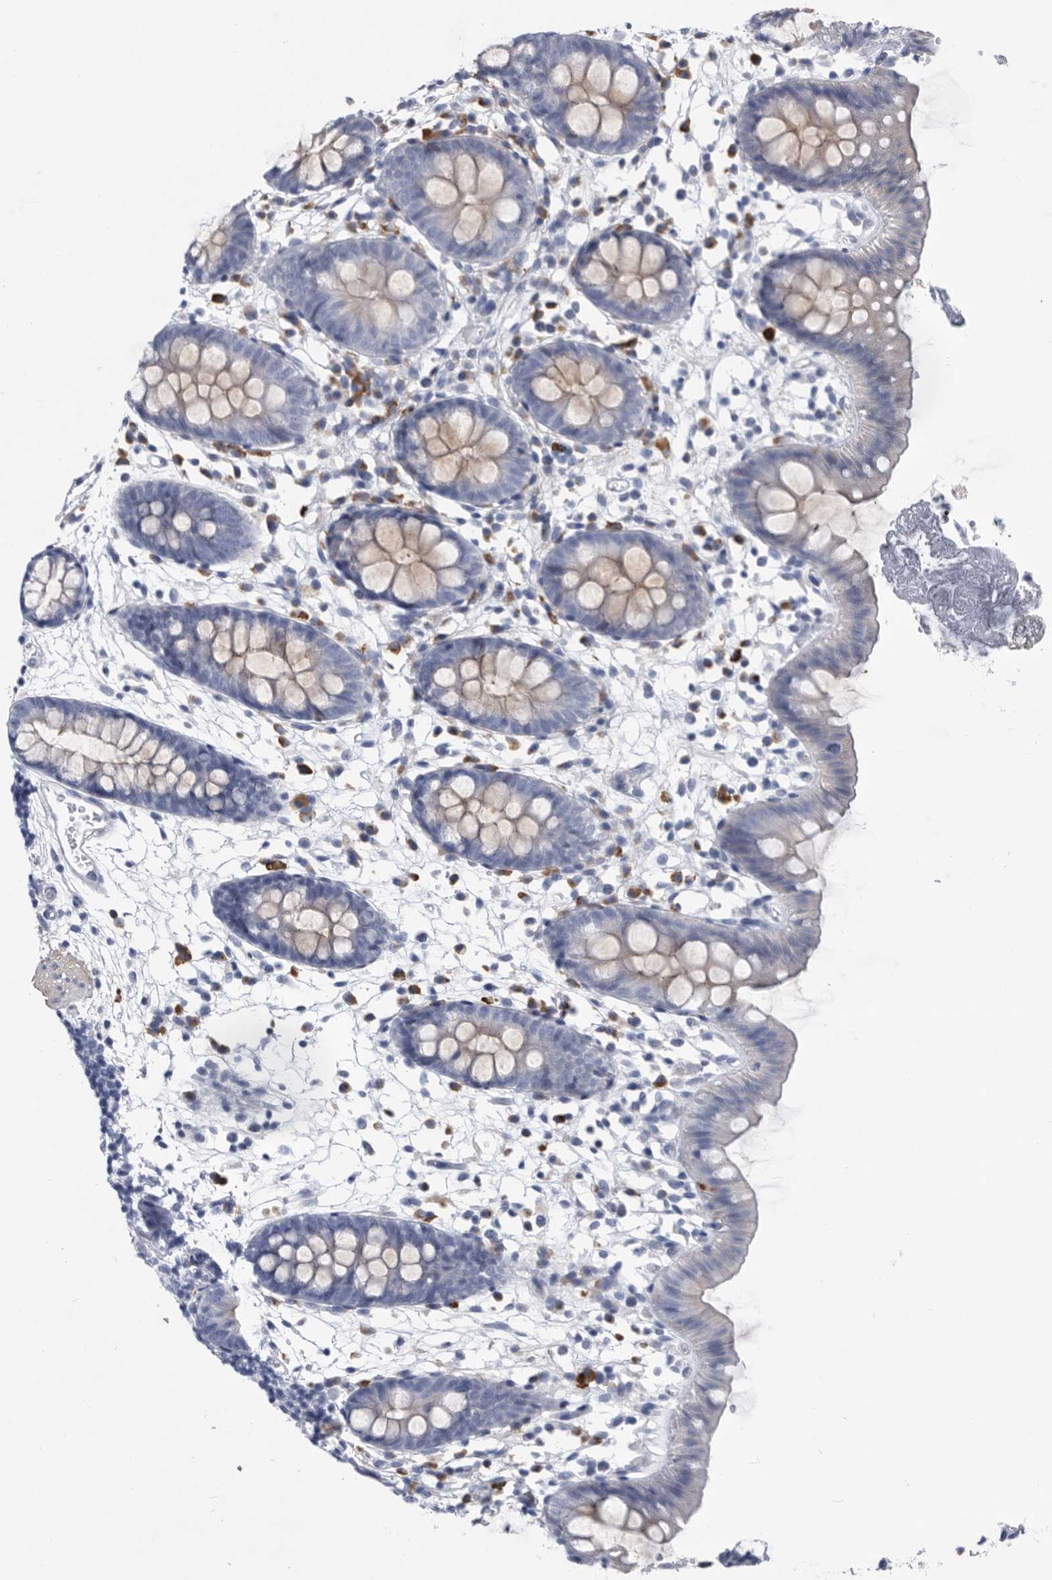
{"staining": {"intensity": "weak", "quantity": "25%-75%", "location": "cytoplasmic/membranous"}, "tissue": "colon", "cell_type": "Endothelial cells", "image_type": "normal", "snomed": [{"axis": "morphology", "description": "Normal tissue, NOS"}, {"axis": "topography", "description": "Colon"}], "caption": "Endothelial cells exhibit weak cytoplasmic/membranous staining in approximately 25%-75% of cells in unremarkable colon. The staining was performed using DAB (3,3'-diaminobenzidine), with brown indicating positive protein expression. Nuclei are stained blue with hematoxylin.", "gene": "BTBD6", "patient": {"sex": "male", "age": 56}}